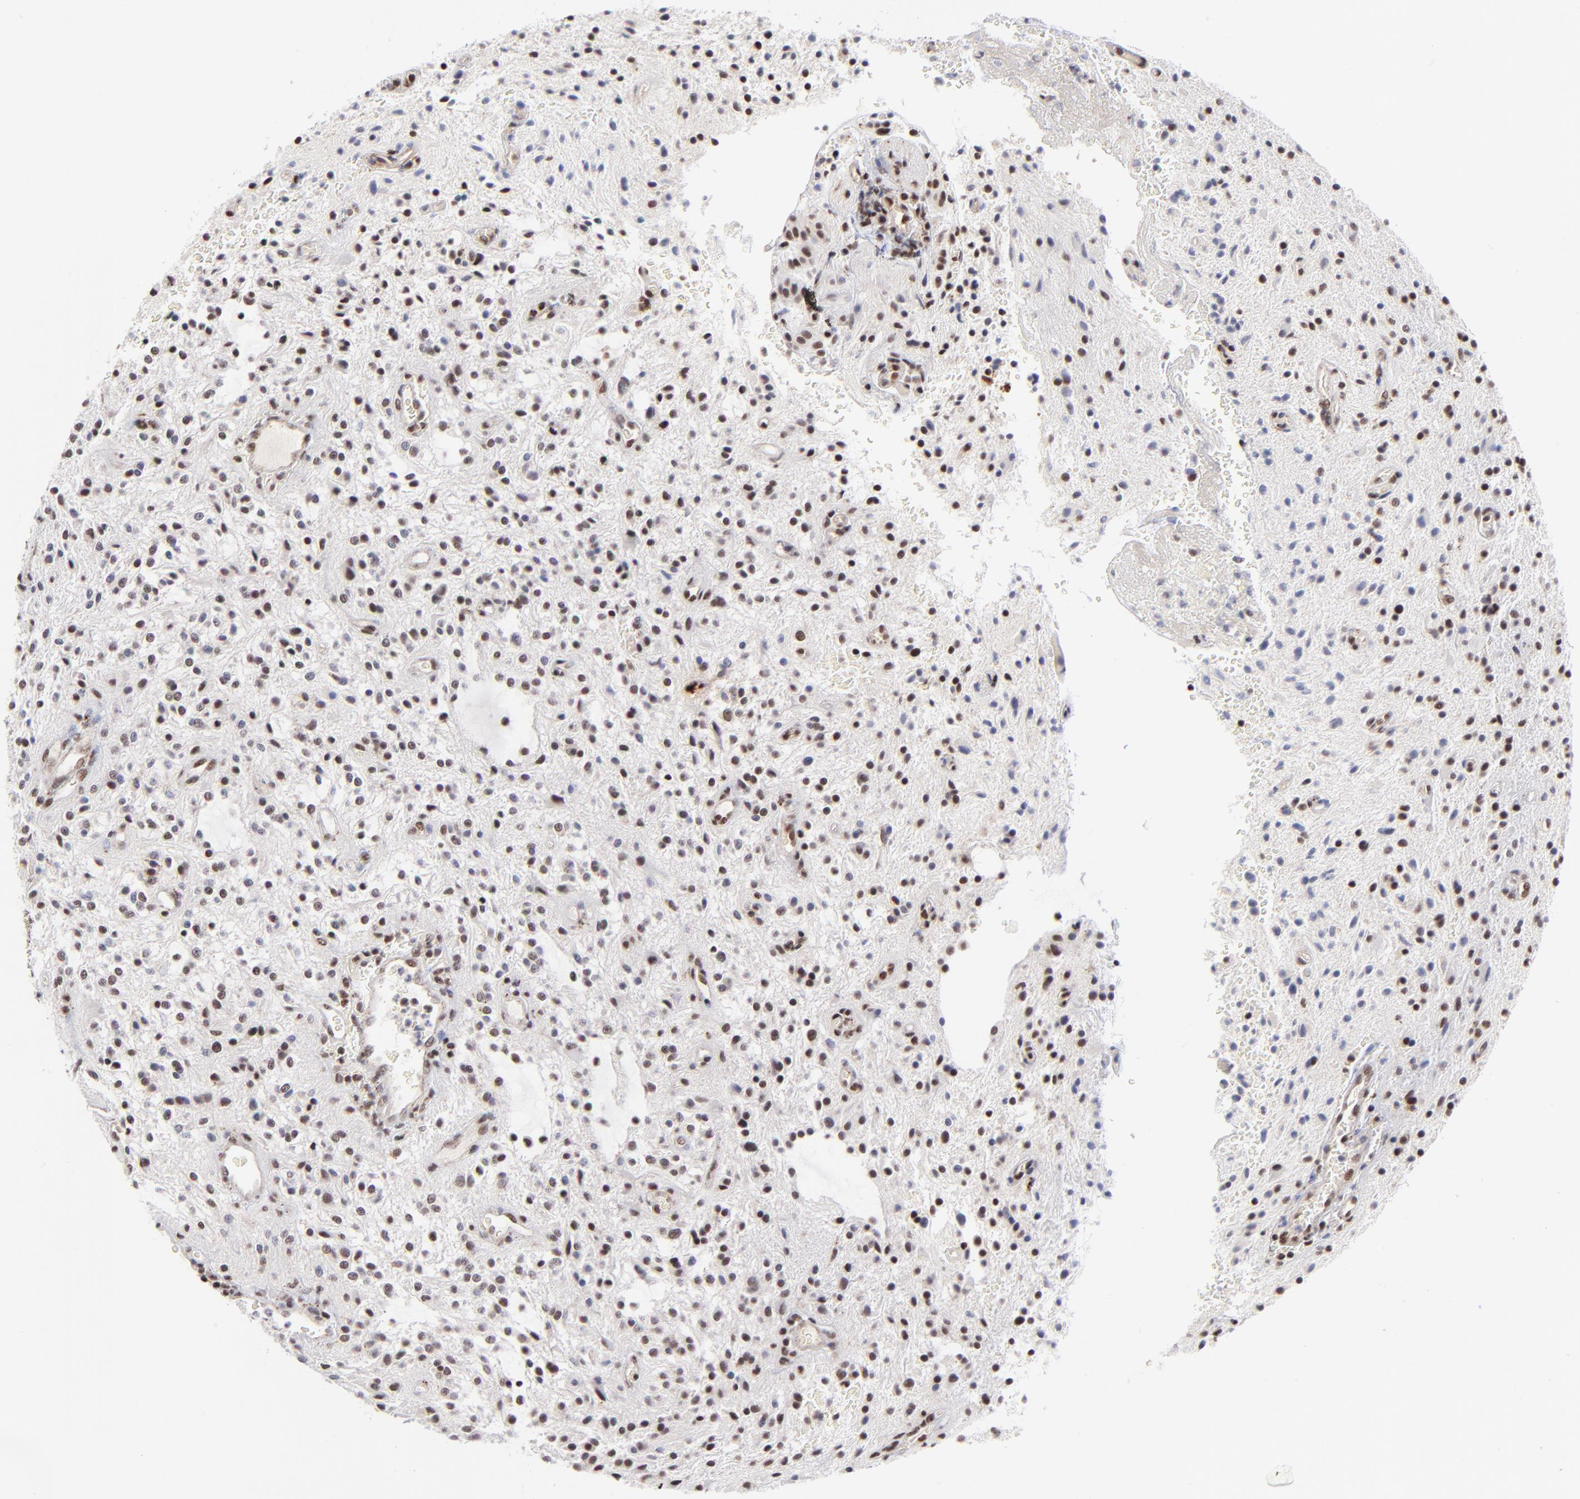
{"staining": {"intensity": "strong", "quantity": "25%-75%", "location": "nuclear"}, "tissue": "glioma", "cell_type": "Tumor cells", "image_type": "cancer", "snomed": [{"axis": "morphology", "description": "Glioma, malignant, NOS"}, {"axis": "topography", "description": "Cerebellum"}], "caption": "Approximately 25%-75% of tumor cells in human glioma reveal strong nuclear protein staining as visualized by brown immunohistochemical staining.", "gene": "GABPA", "patient": {"sex": "female", "age": 10}}